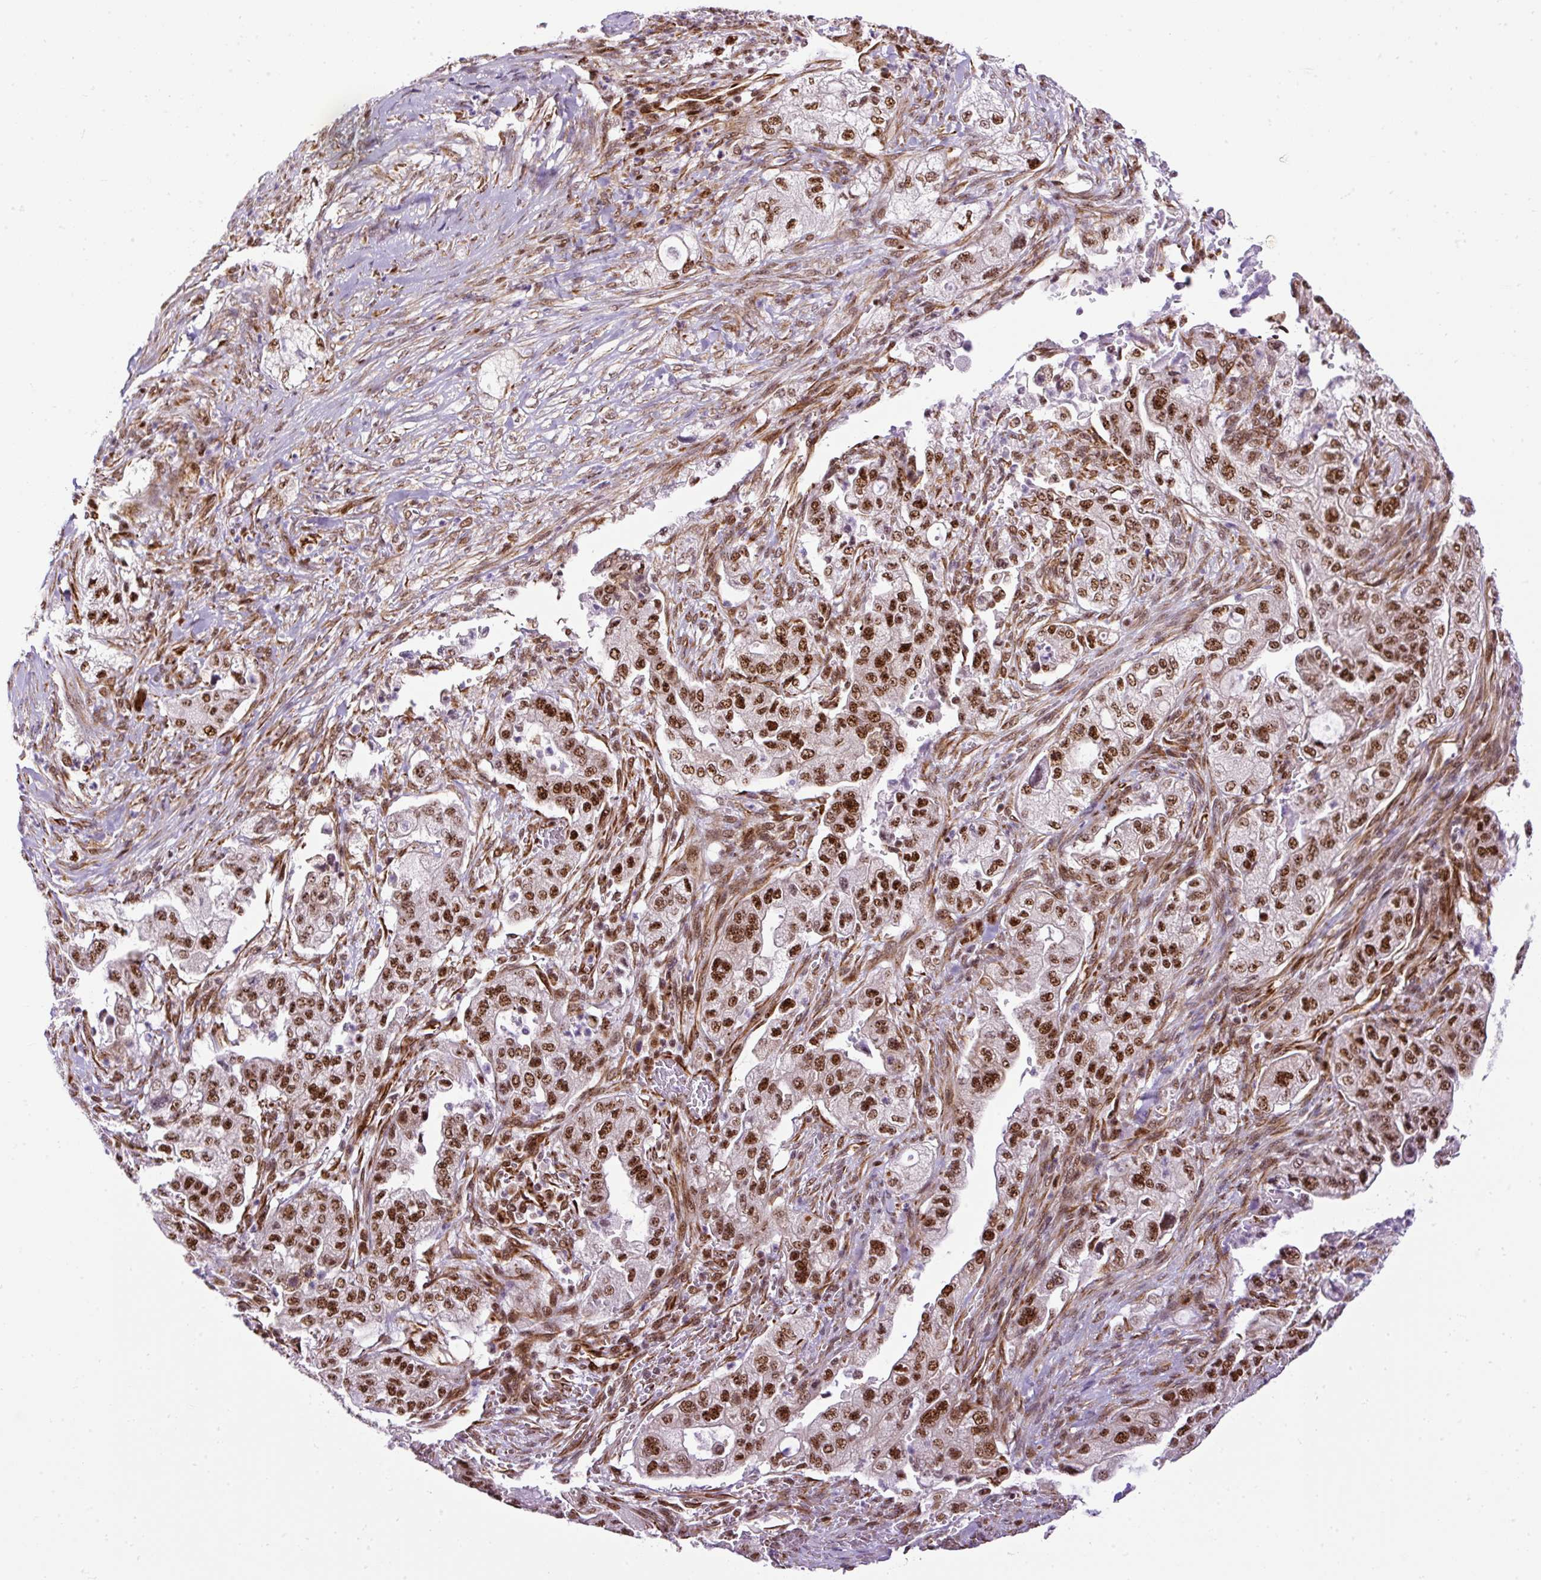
{"staining": {"intensity": "strong", "quantity": ">75%", "location": "nuclear"}, "tissue": "pancreatic cancer", "cell_type": "Tumor cells", "image_type": "cancer", "snomed": [{"axis": "morphology", "description": "Adenocarcinoma, NOS"}, {"axis": "topography", "description": "Pancreas"}], "caption": "Strong nuclear protein positivity is identified in about >75% of tumor cells in pancreatic cancer.", "gene": "LUC7L2", "patient": {"sex": "female", "age": 78}}